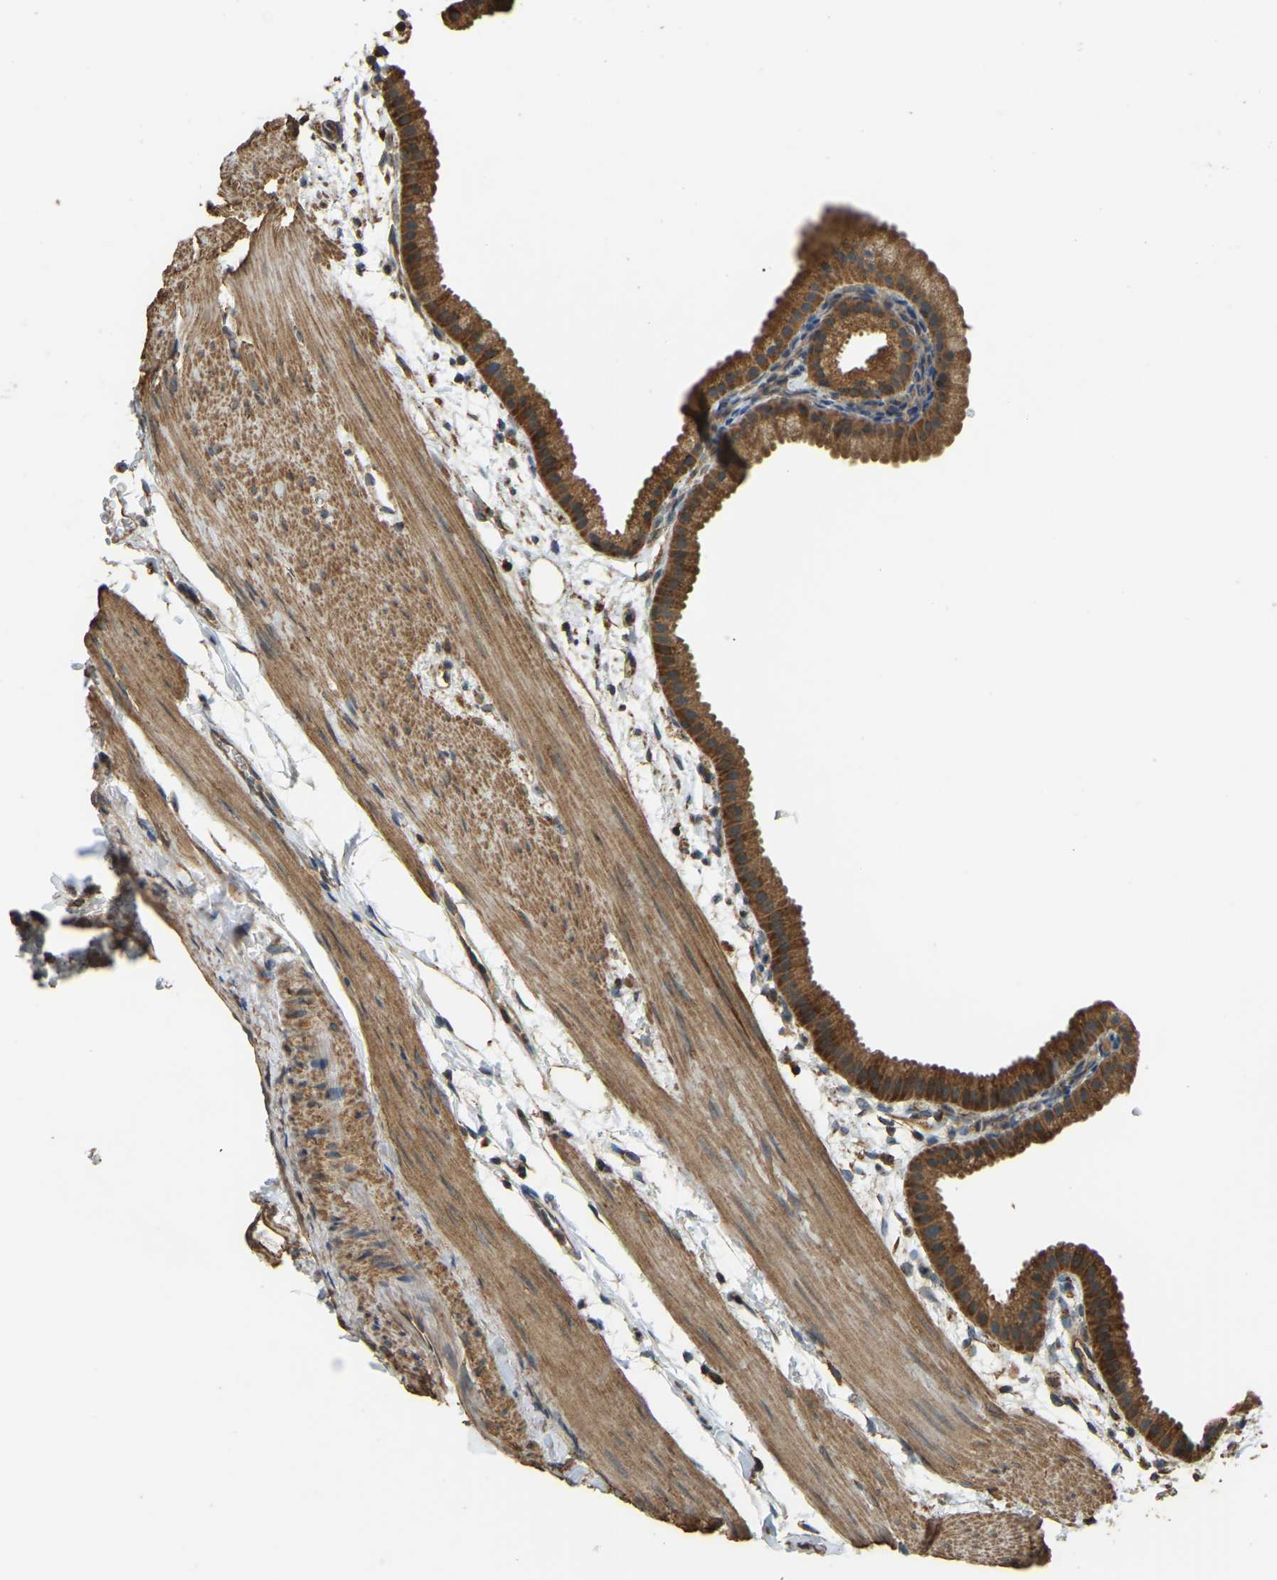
{"staining": {"intensity": "moderate", "quantity": ">75%", "location": "cytoplasmic/membranous"}, "tissue": "gallbladder", "cell_type": "Glandular cells", "image_type": "normal", "snomed": [{"axis": "morphology", "description": "Normal tissue, NOS"}, {"axis": "topography", "description": "Gallbladder"}], "caption": "Glandular cells display medium levels of moderate cytoplasmic/membranous positivity in about >75% of cells in normal gallbladder.", "gene": "GNG2", "patient": {"sex": "female", "age": 64}}